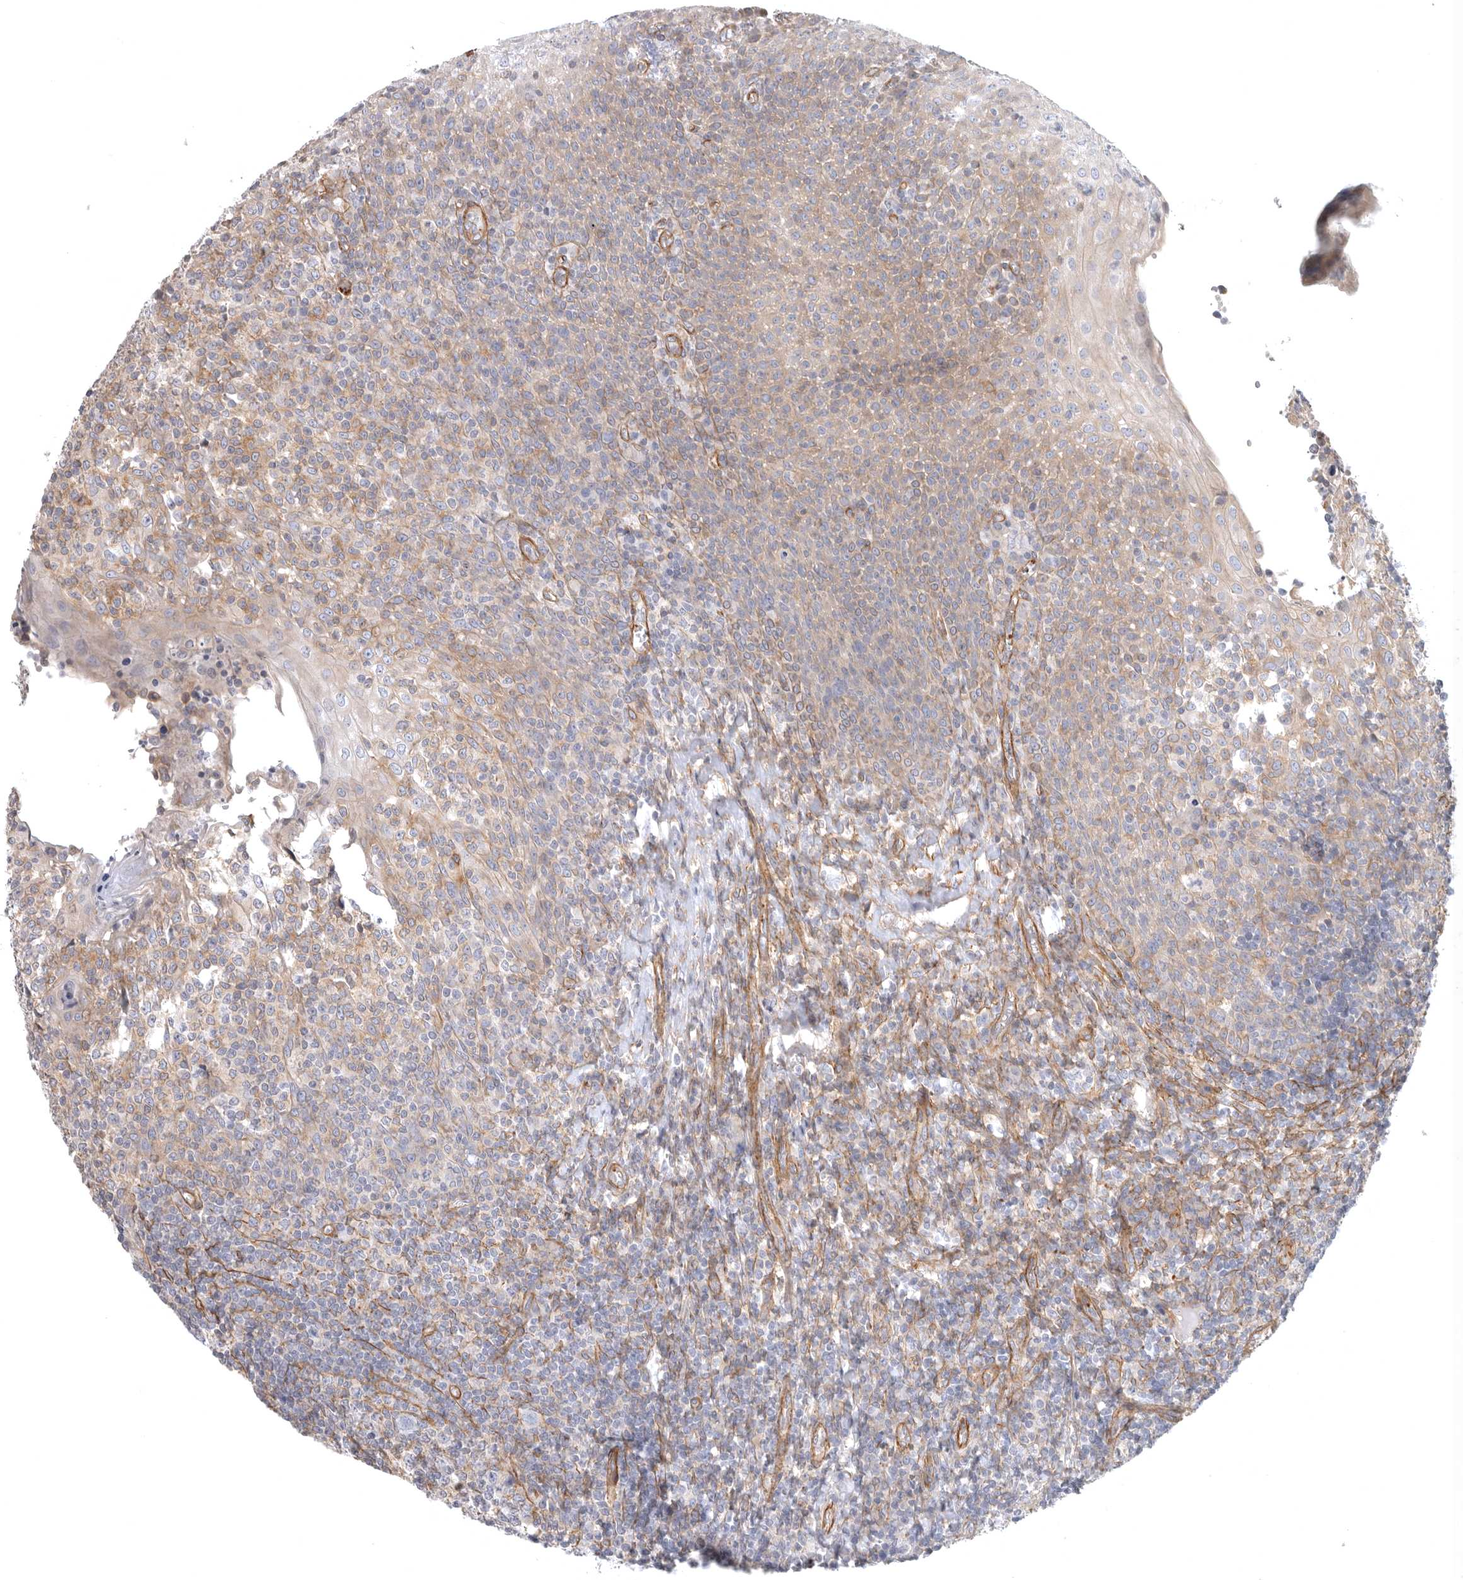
{"staining": {"intensity": "moderate", "quantity": "<25%", "location": "cytoplasmic/membranous"}, "tissue": "tonsil", "cell_type": "Germinal center cells", "image_type": "normal", "snomed": [{"axis": "morphology", "description": "Normal tissue, NOS"}, {"axis": "topography", "description": "Tonsil"}], "caption": "The immunohistochemical stain highlights moderate cytoplasmic/membranous staining in germinal center cells of unremarkable tonsil. (DAB (3,3'-diaminobenzidine) = brown stain, brightfield microscopy at high magnification).", "gene": "LONRF1", "patient": {"sex": "female", "age": 19}}